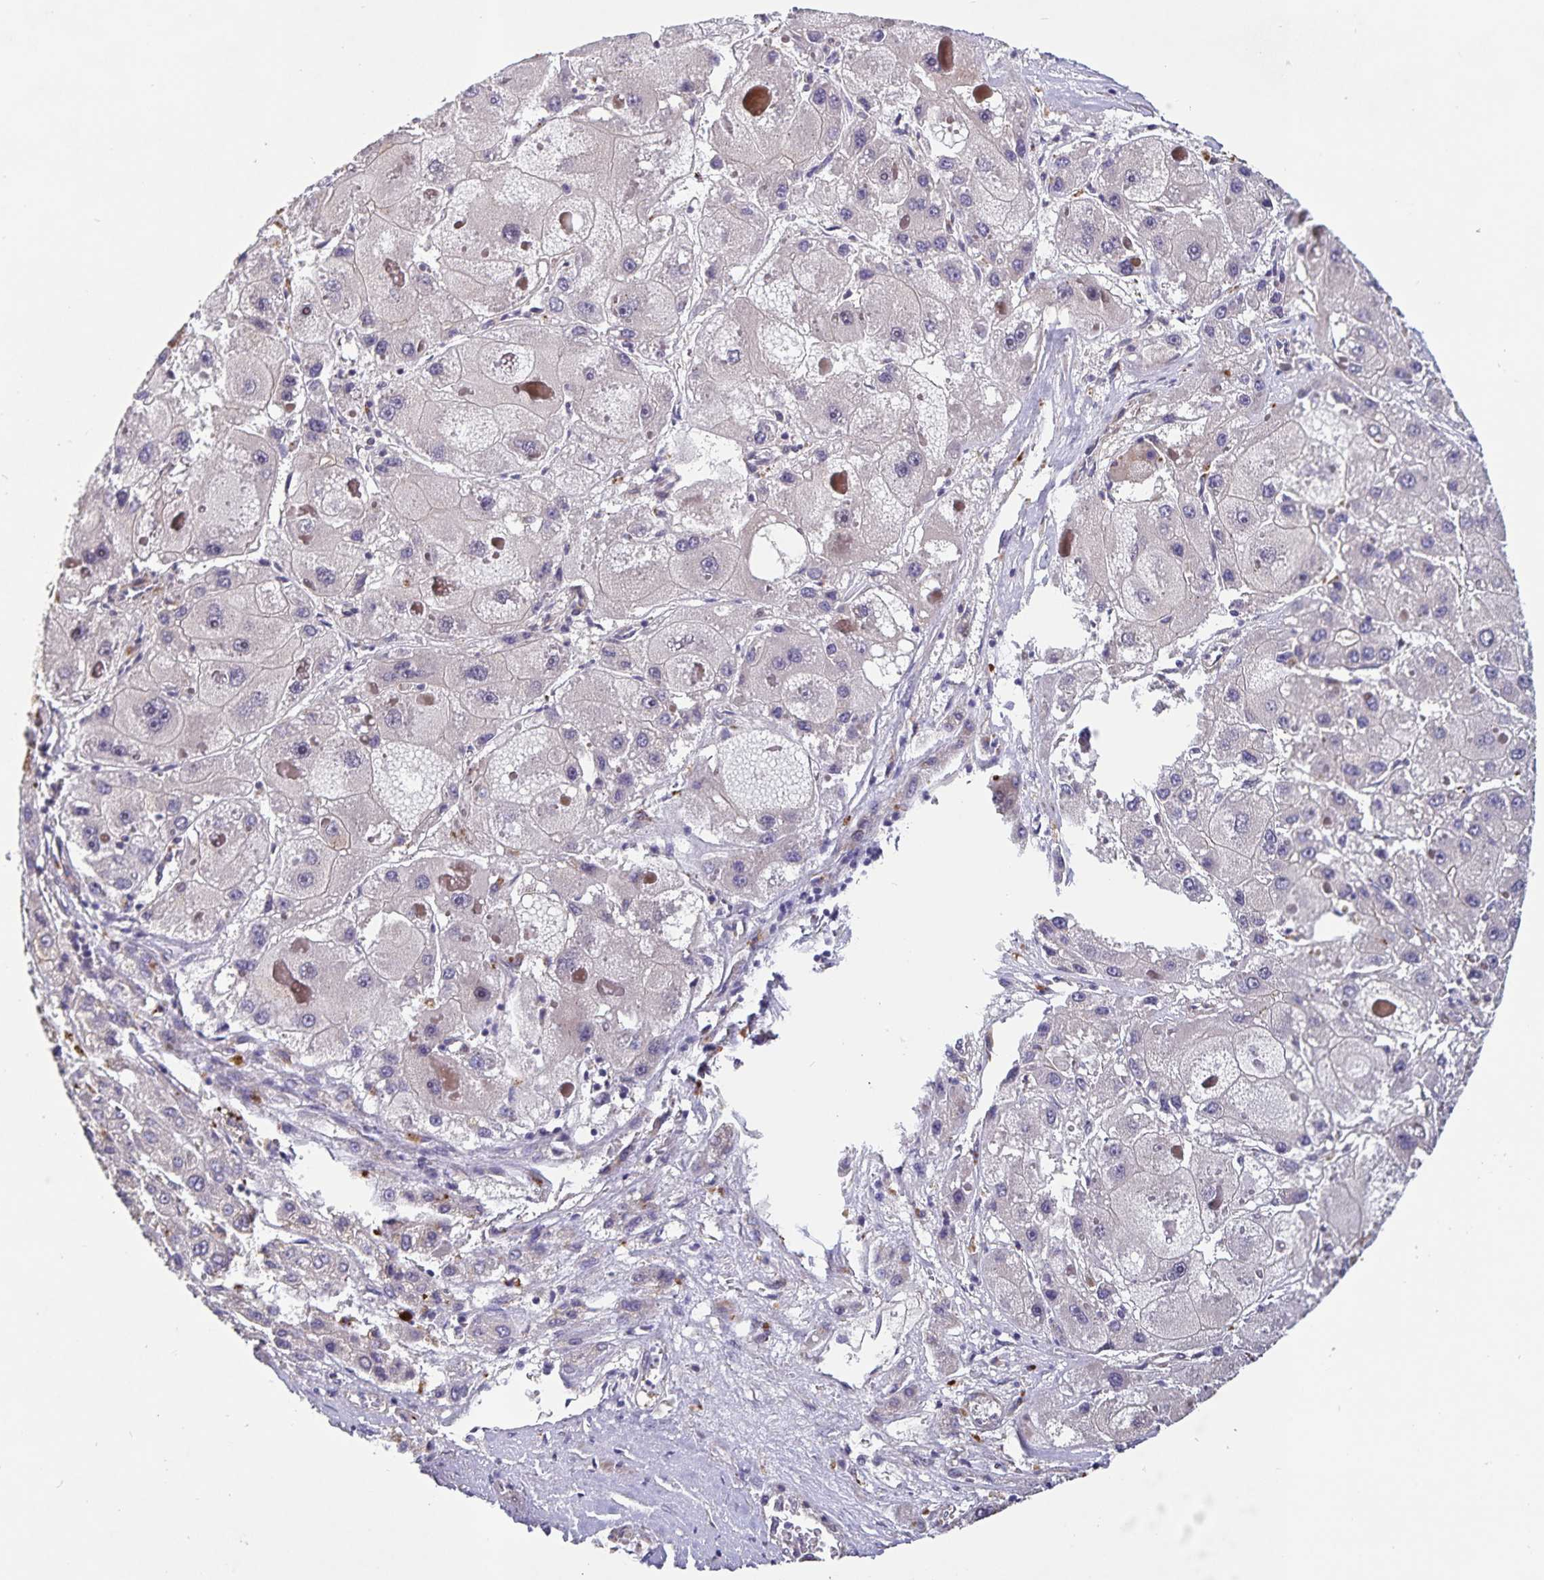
{"staining": {"intensity": "negative", "quantity": "none", "location": "none"}, "tissue": "liver cancer", "cell_type": "Tumor cells", "image_type": "cancer", "snomed": [{"axis": "morphology", "description": "Carcinoma, Hepatocellular, NOS"}, {"axis": "topography", "description": "Liver"}], "caption": "Tumor cells are negative for protein expression in human liver cancer.", "gene": "FBXL16", "patient": {"sex": "female", "age": 73}}